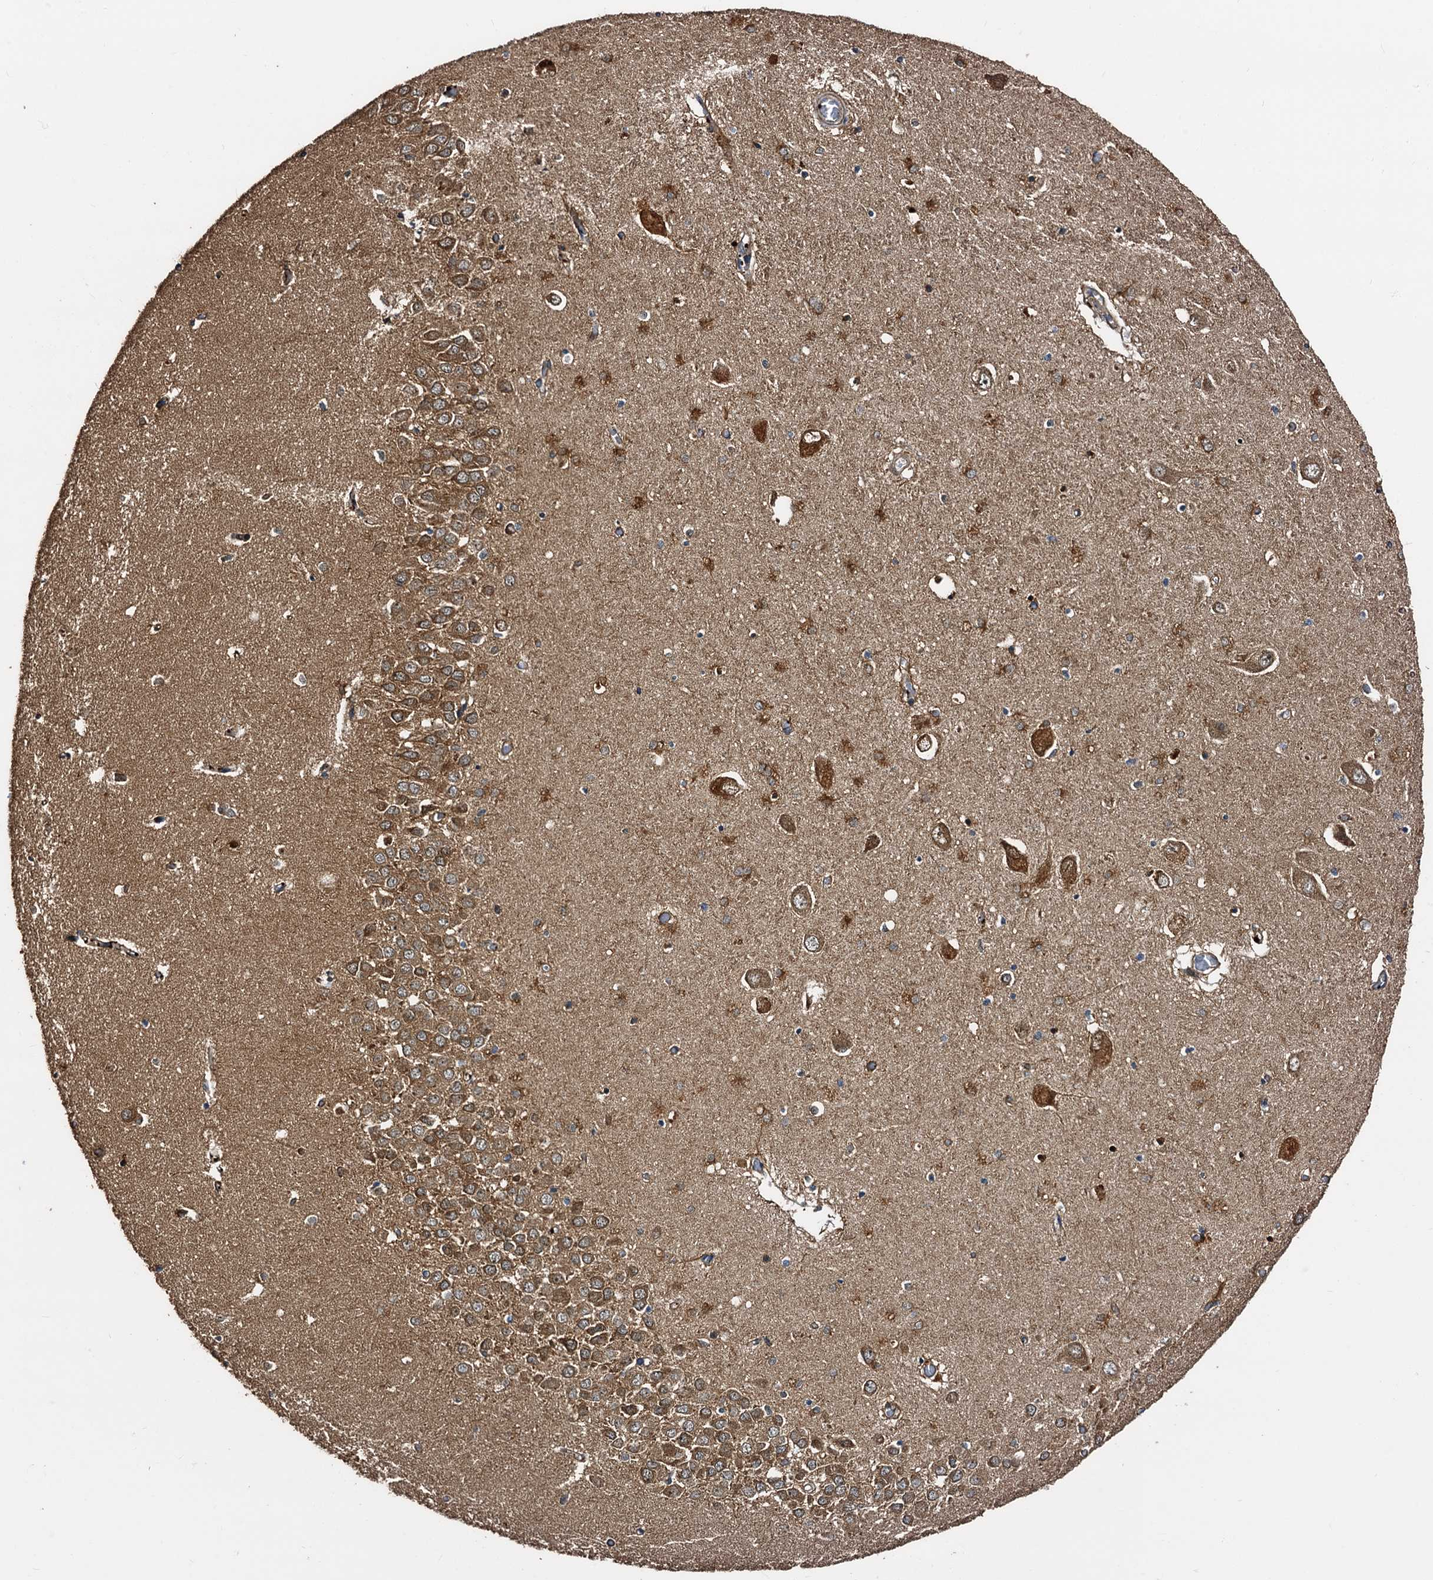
{"staining": {"intensity": "strong", "quantity": ">75%", "location": "cytoplasmic/membranous"}, "tissue": "hippocampus", "cell_type": "Glial cells", "image_type": "normal", "snomed": [{"axis": "morphology", "description": "Normal tissue, NOS"}, {"axis": "topography", "description": "Hippocampus"}], "caption": "A high-resolution image shows IHC staining of normal hippocampus, which exhibits strong cytoplasmic/membranous staining in approximately >75% of glial cells. Nuclei are stained in blue.", "gene": "PEX5", "patient": {"sex": "male", "age": 70}}